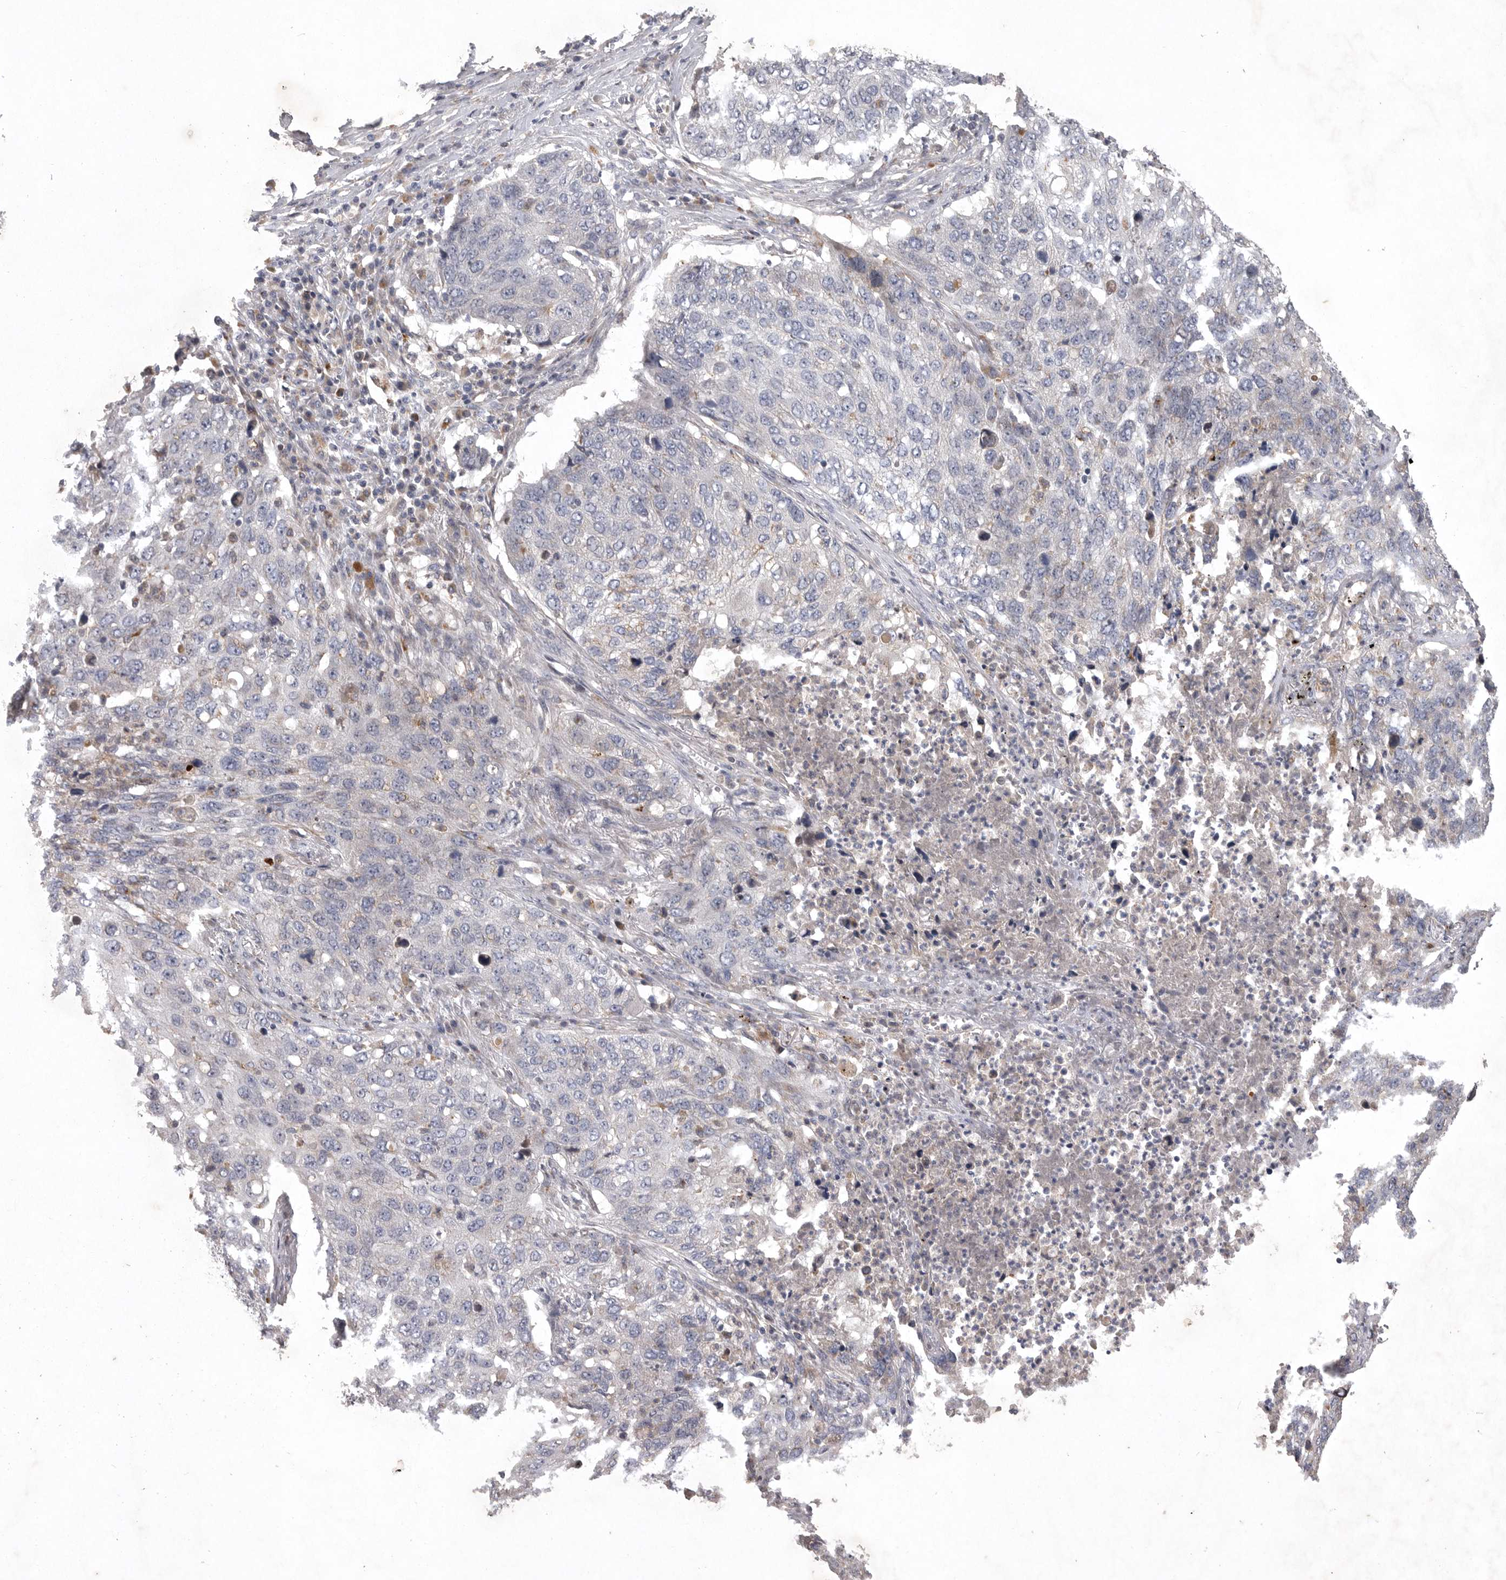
{"staining": {"intensity": "negative", "quantity": "none", "location": "none"}, "tissue": "lung cancer", "cell_type": "Tumor cells", "image_type": "cancer", "snomed": [{"axis": "morphology", "description": "Squamous cell carcinoma, NOS"}, {"axis": "topography", "description": "Lung"}], "caption": "An image of squamous cell carcinoma (lung) stained for a protein shows no brown staining in tumor cells. The staining was performed using DAB to visualize the protein expression in brown, while the nuclei were stained in blue with hematoxylin (Magnification: 20x).", "gene": "LAMTOR3", "patient": {"sex": "female", "age": 63}}